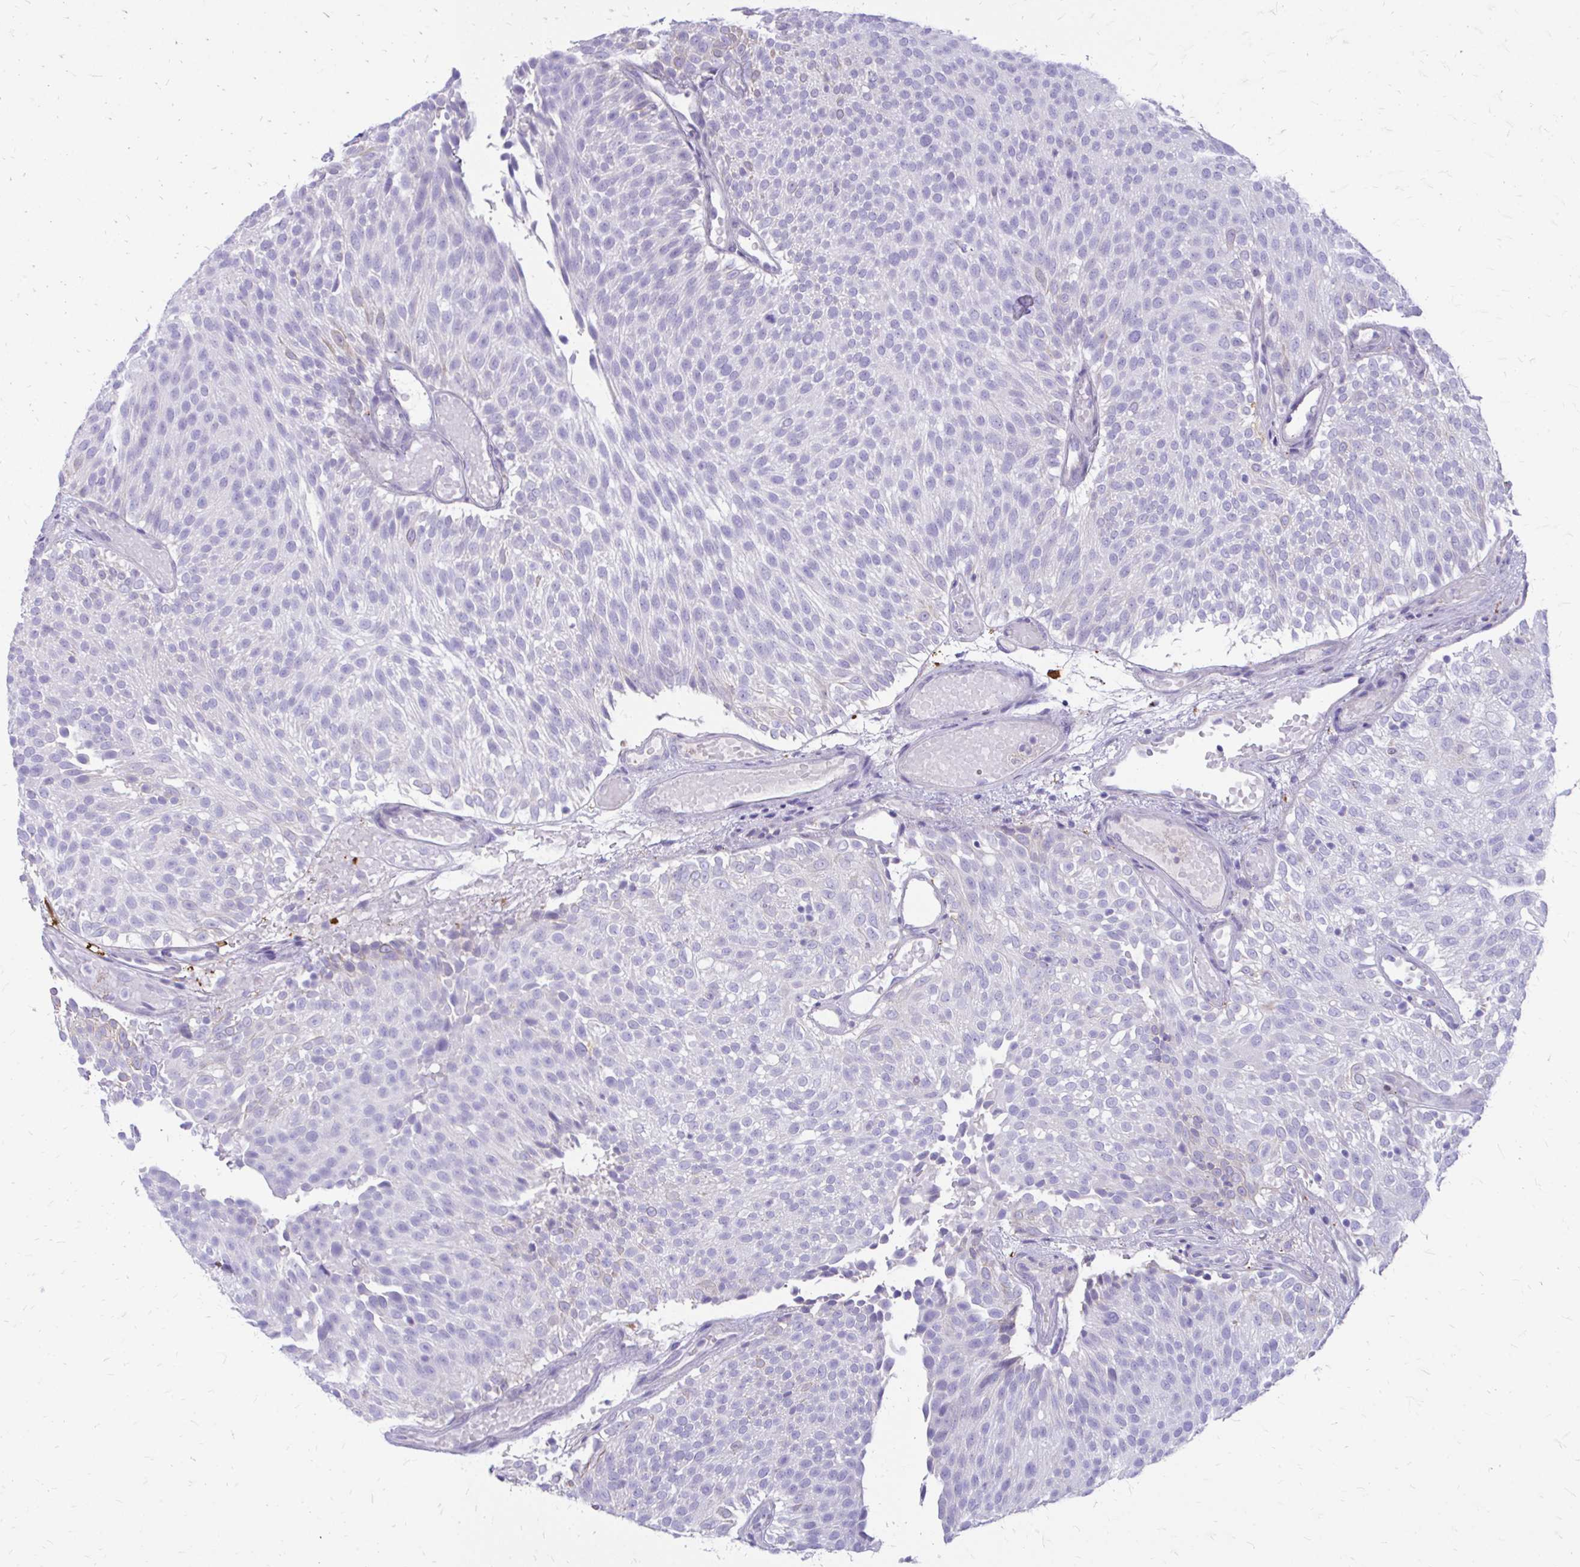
{"staining": {"intensity": "negative", "quantity": "none", "location": "none"}, "tissue": "urothelial cancer", "cell_type": "Tumor cells", "image_type": "cancer", "snomed": [{"axis": "morphology", "description": "Urothelial carcinoma, Low grade"}, {"axis": "topography", "description": "Urinary bladder"}], "caption": "An IHC micrograph of urothelial carcinoma (low-grade) is shown. There is no staining in tumor cells of urothelial carcinoma (low-grade).", "gene": "SIGLEC11", "patient": {"sex": "male", "age": 78}}